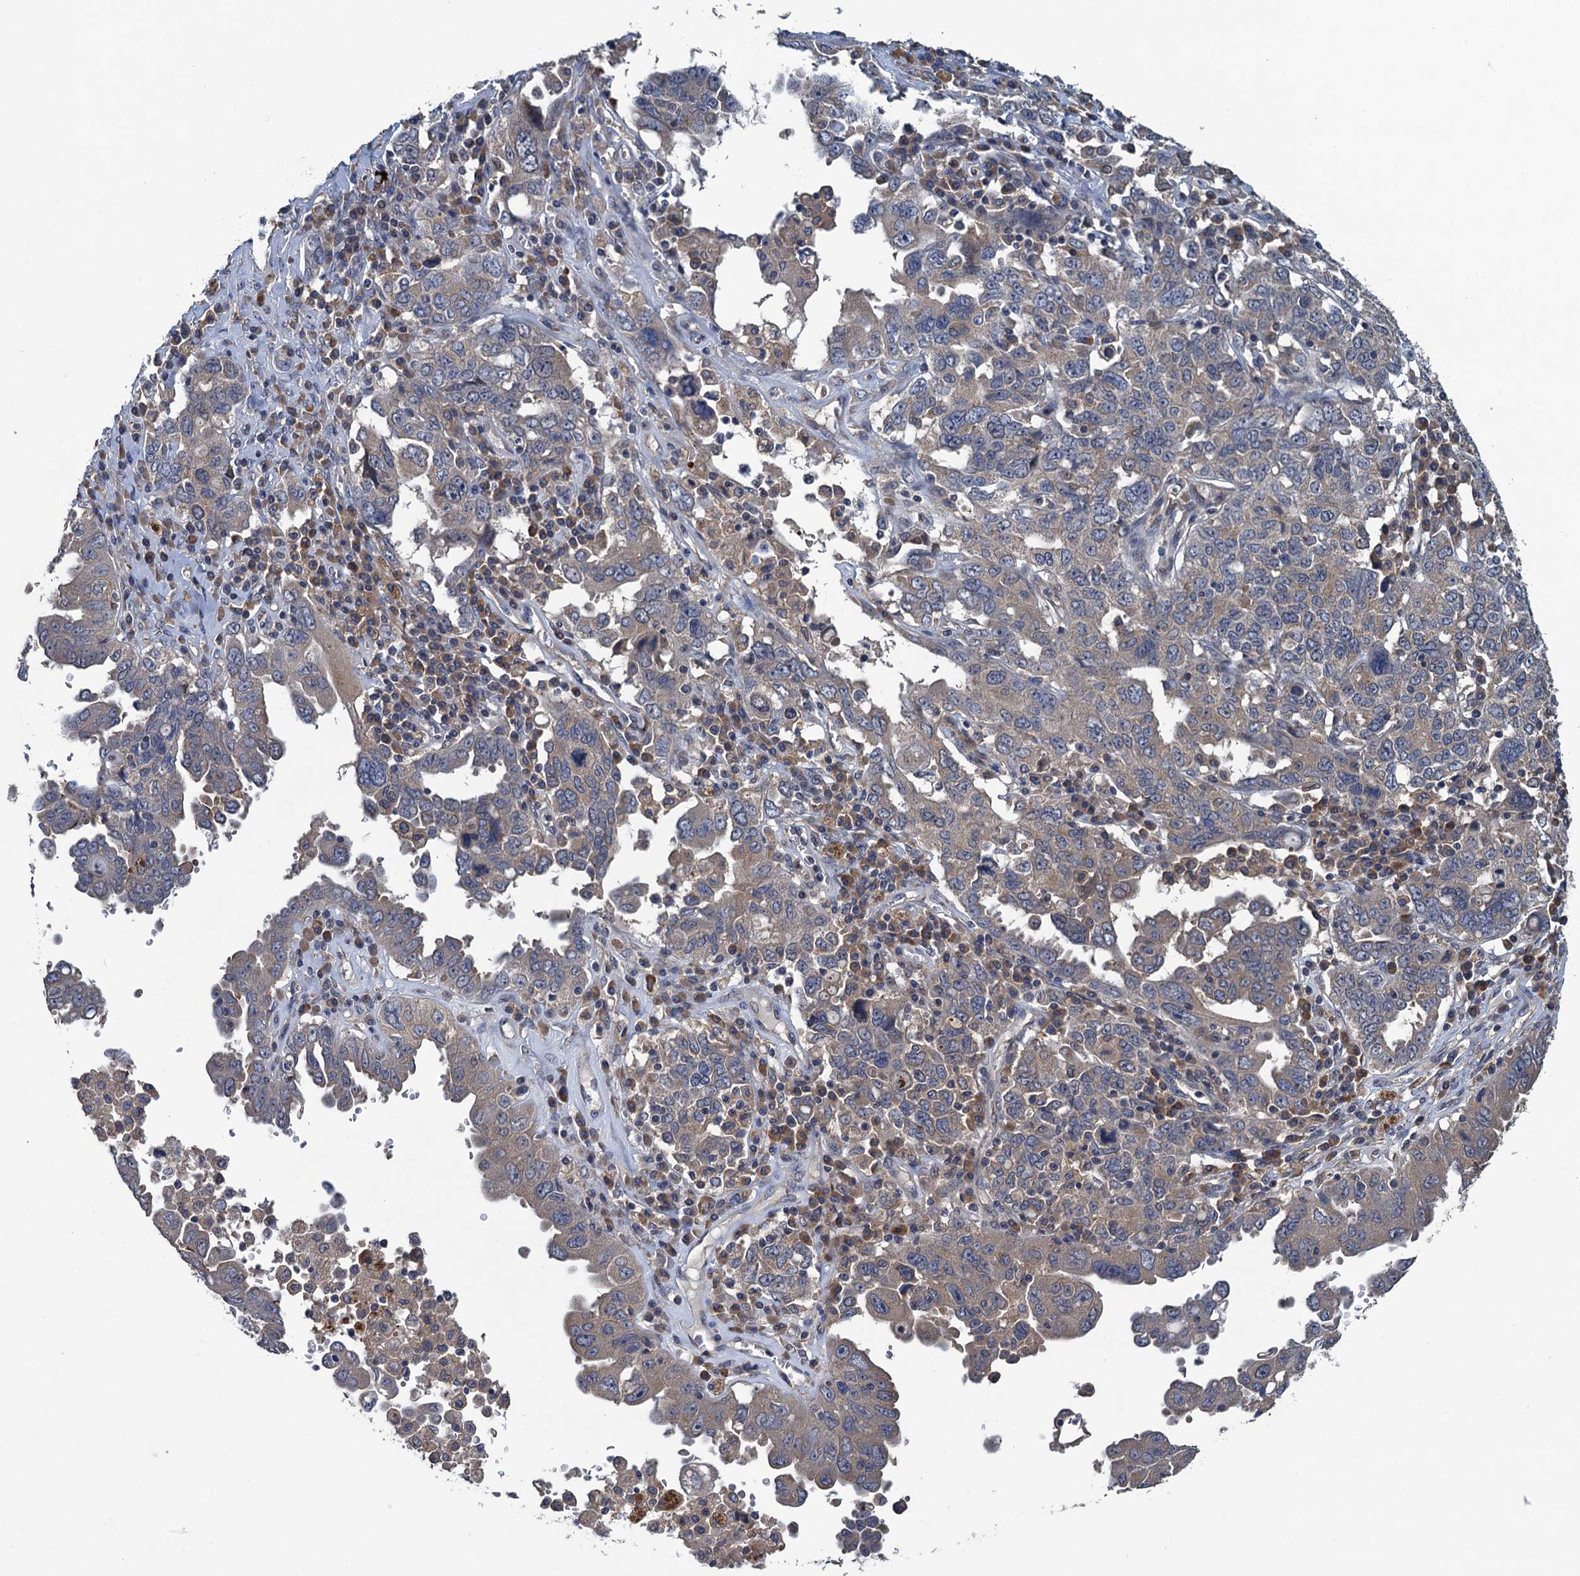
{"staining": {"intensity": "weak", "quantity": "<25%", "location": "cytoplasmic/membranous"}, "tissue": "ovarian cancer", "cell_type": "Tumor cells", "image_type": "cancer", "snomed": [{"axis": "morphology", "description": "Carcinoma, endometroid"}, {"axis": "topography", "description": "Ovary"}], "caption": "A micrograph of human ovarian cancer is negative for staining in tumor cells. The staining is performed using DAB (3,3'-diaminobenzidine) brown chromogen with nuclei counter-stained in using hematoxylin.", "gene": "CNTN5", "patient": {"sex": "female", "age": 62}}